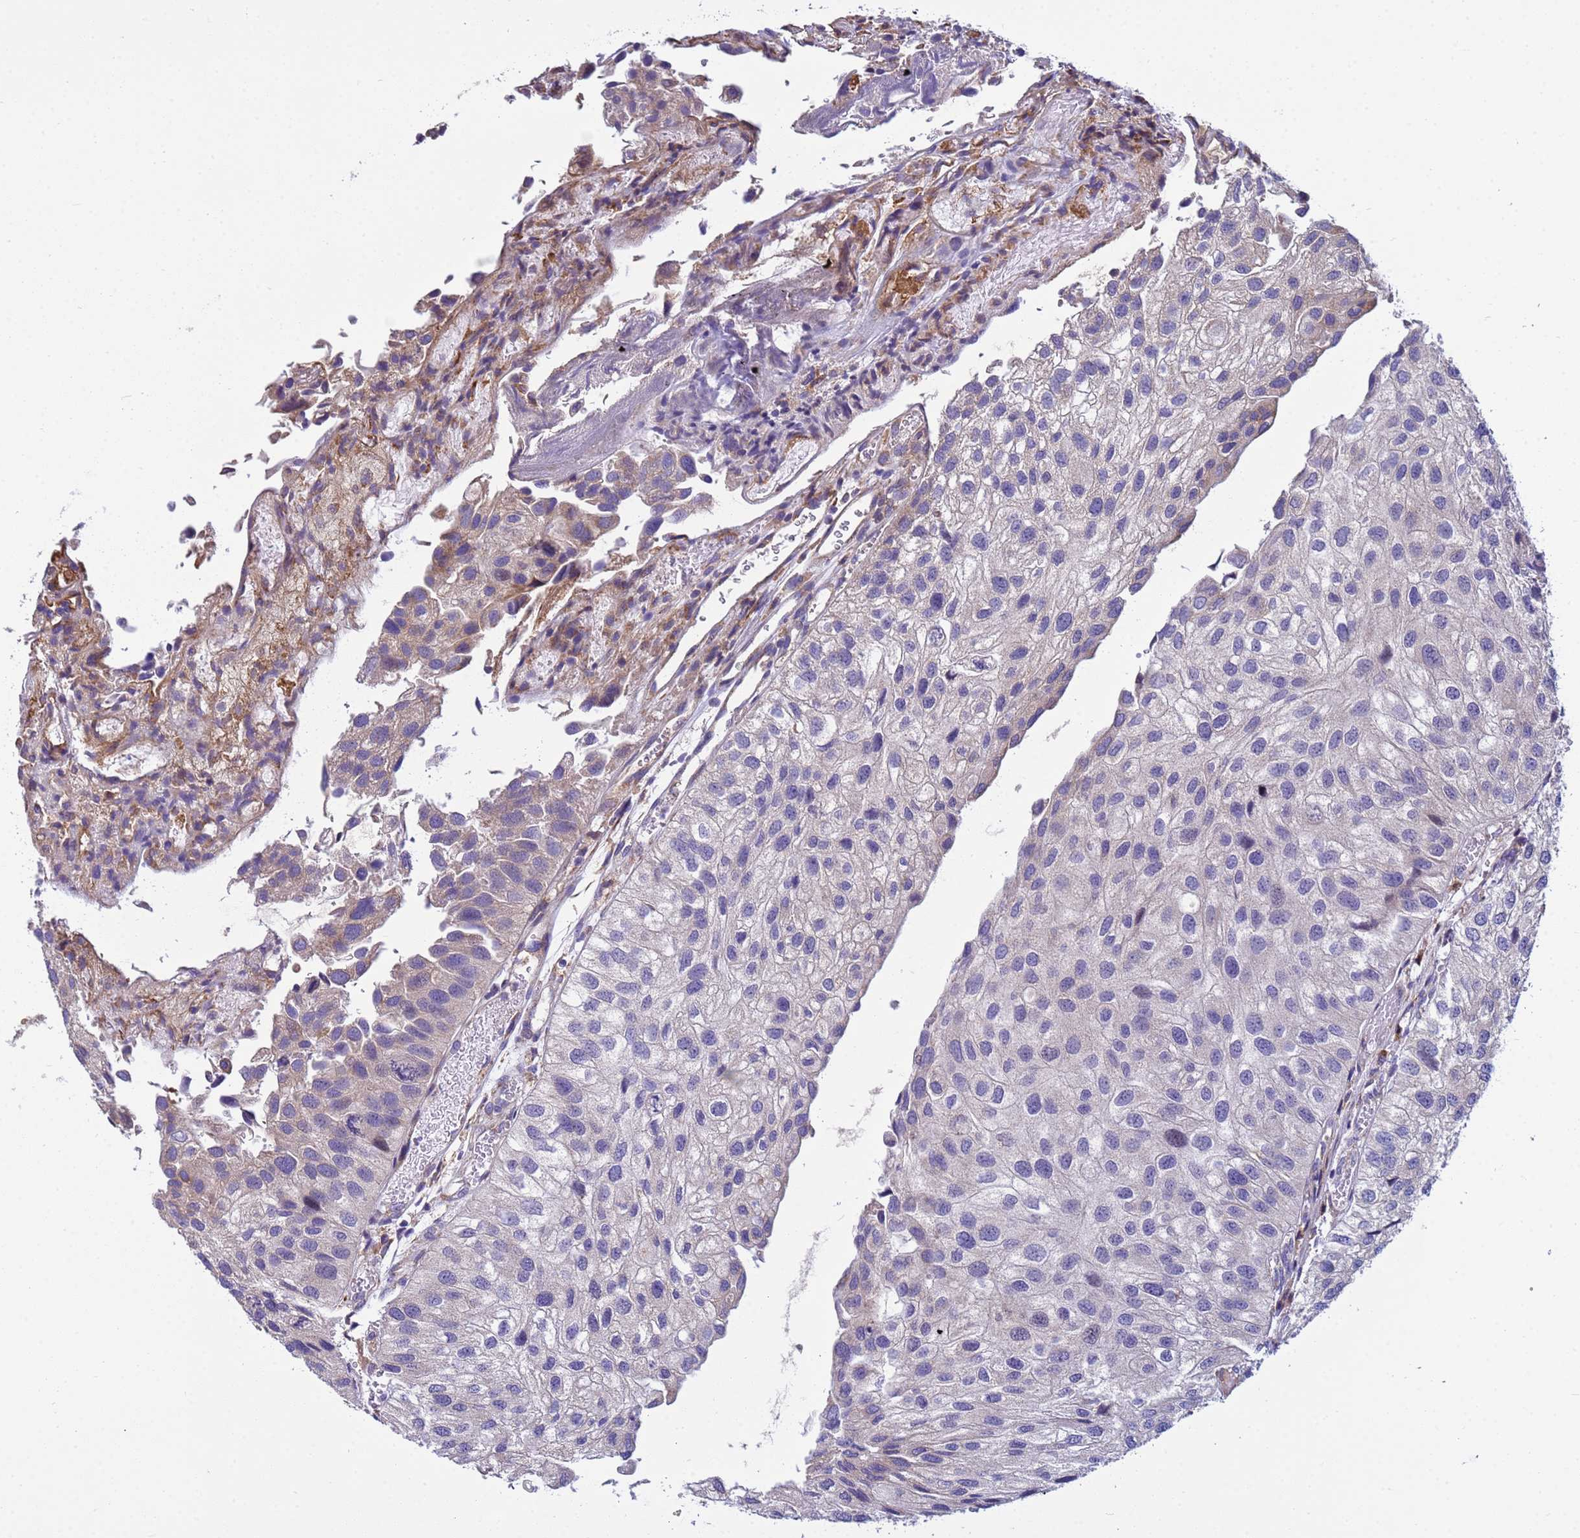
{"staining": {"intensity": "negative", "quantity": "none", "location": "none"}, "tissue": "urothelial cancer", "cell_type": "Tumor cells", "image_type": "cancer", "snomed": [{"axis": "morphology", "description": "Urothelial carcinoma, Low grade"}, {"axis": "topography", "description": "Urinary bladder"}], "caption": "Tumor cells are negative for brown protein staining in urothelial cancer.", "gene": "THAP5", "patient": {"sex": "female", "age": 89}}